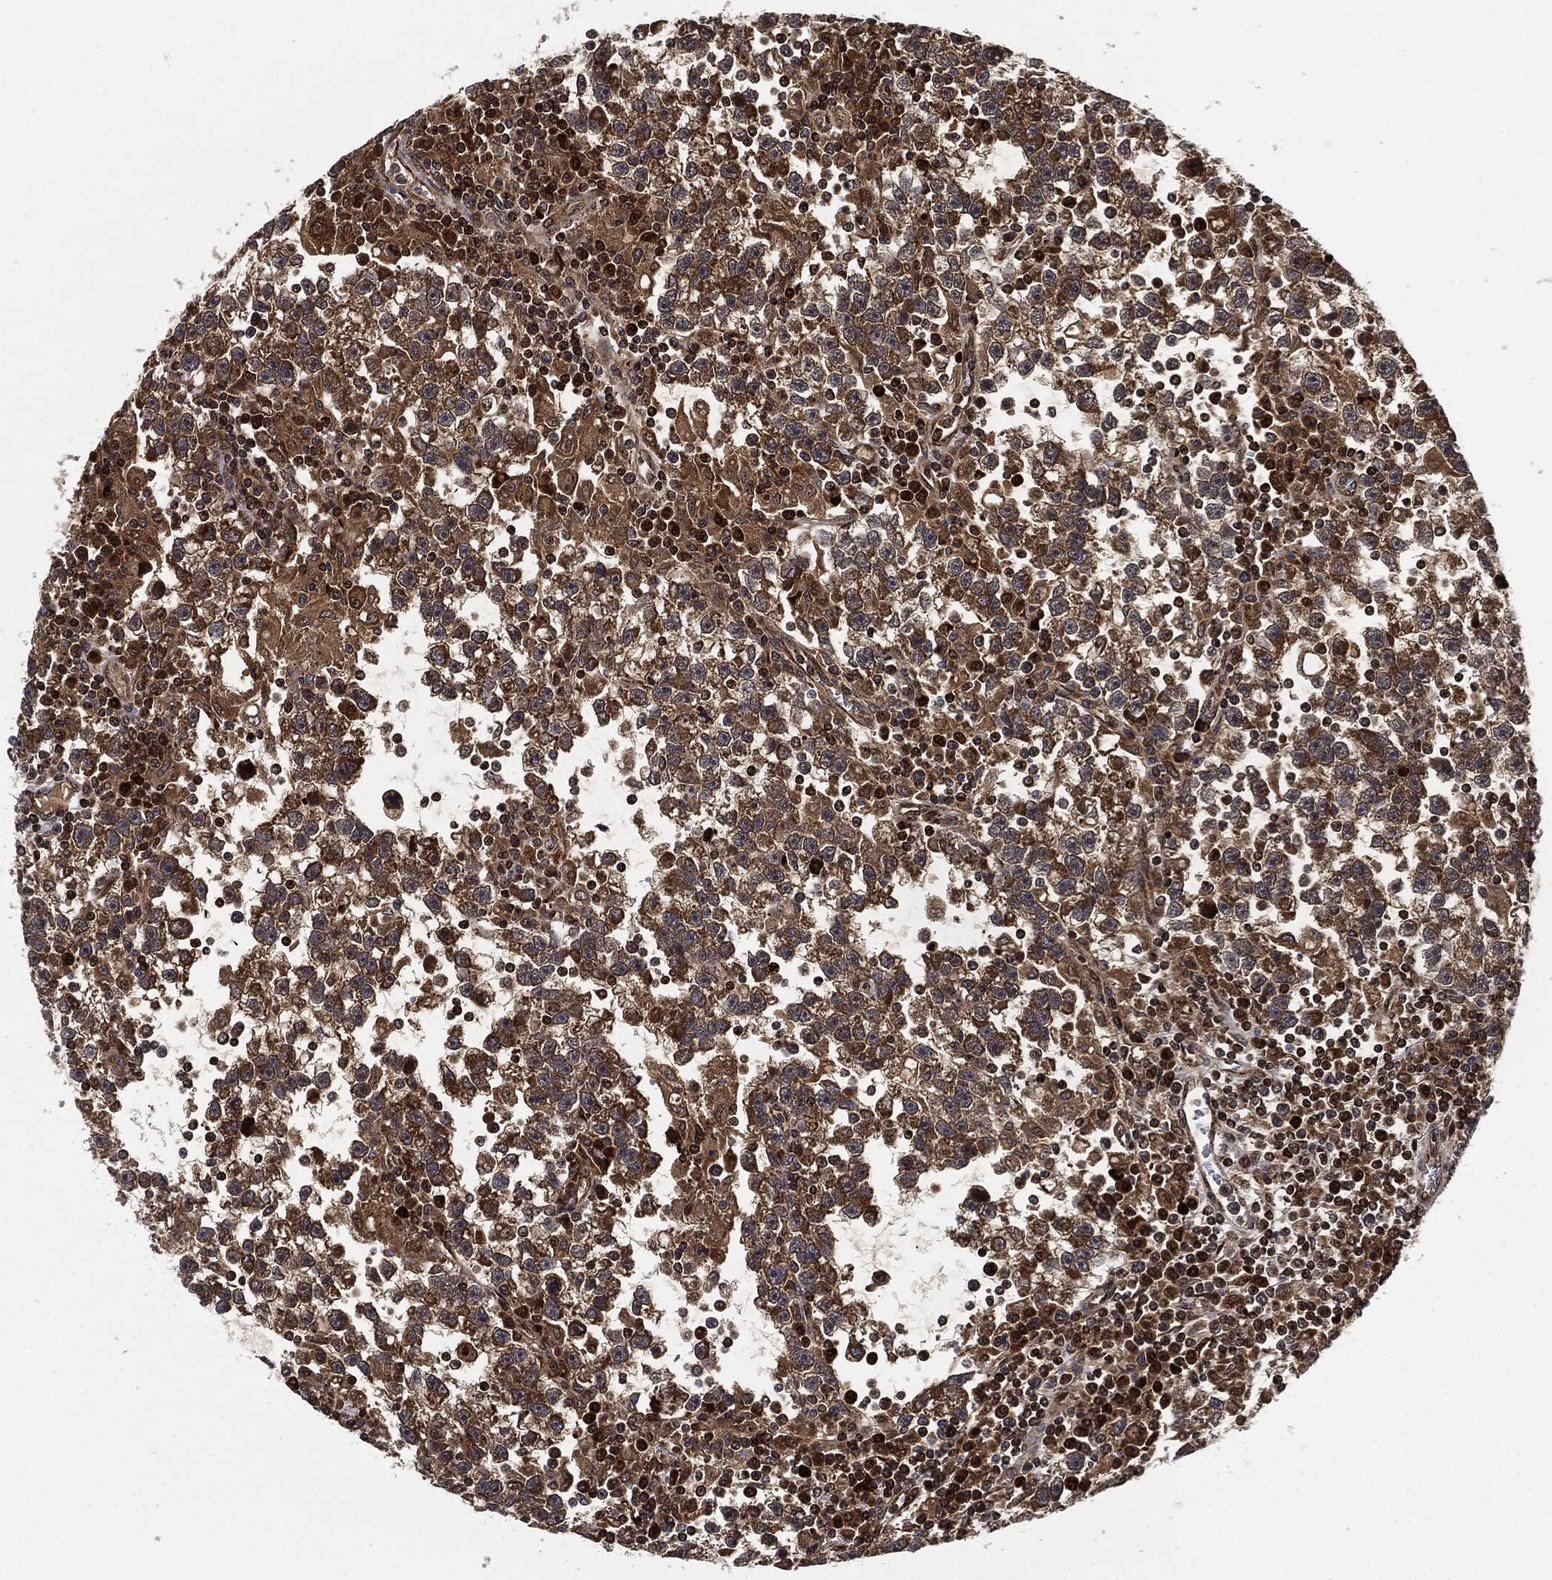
{"staining": {"intensity": "moderate", "quantity": ">75%", "location": "cytoplasmic/membranous"}, "tissue": "testis cancer", "cell_type": "Tumor cells", "image_type": "cancer", "snomed": [{"axis": "morphology", "description": "Seminoma, NOS"}, {"axis": "topography", "description": "Testis"}], "caption": "The micrograph displays staining of testis cancer (seminoma), revealing moderate cytoplasmic/membranous protein staining (brown color) within tumor cells.", "gene": "RNASEL", "patient": {"sex": "male", "age": 47}}